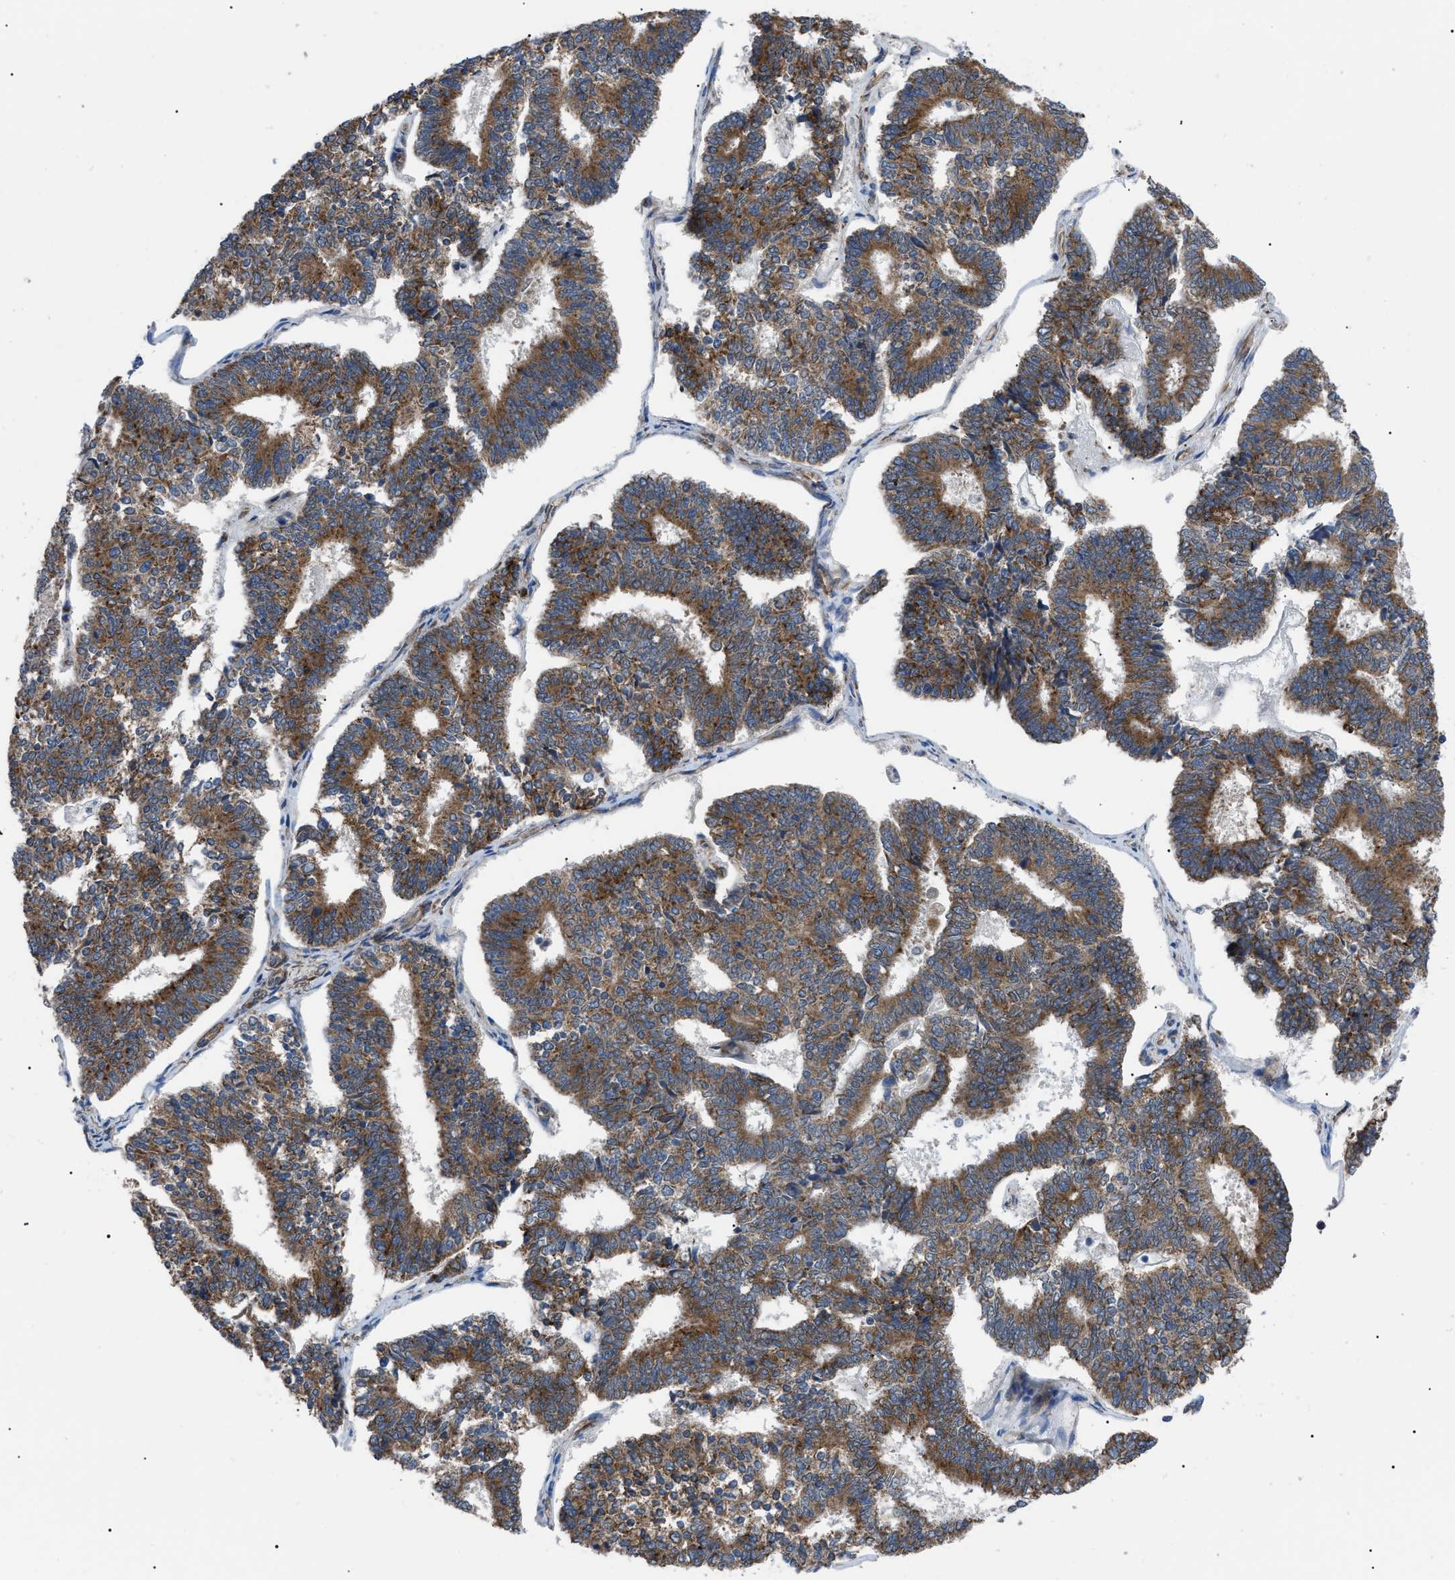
{"staining": {"intensity": "moderate", "quantity": ">75%", "location": "cytoplasmic/membranous"}, "tissue": "endometrial cancer", "cell_type": "Tumor cells", "image_type": "cancer", "snomed": [{"axis": "morphology", "description": "Adenocarcinoma, NOS"}, {"axis": "topography", "description": "Endometrium"}], "caption": "Immunohistochemistry of human endometrial cancer (adenocarcinoma) shows medium levels of moderate cytoplasmic/membranous staining in about >75% of tumor cells. The protein of interest is stained brown, and the nuclei are stained in blue (DAB IHC with brightfield microscopy, high magnification).", "gene": "MYO10", "patient": {"sex": "female", "age": 70}}